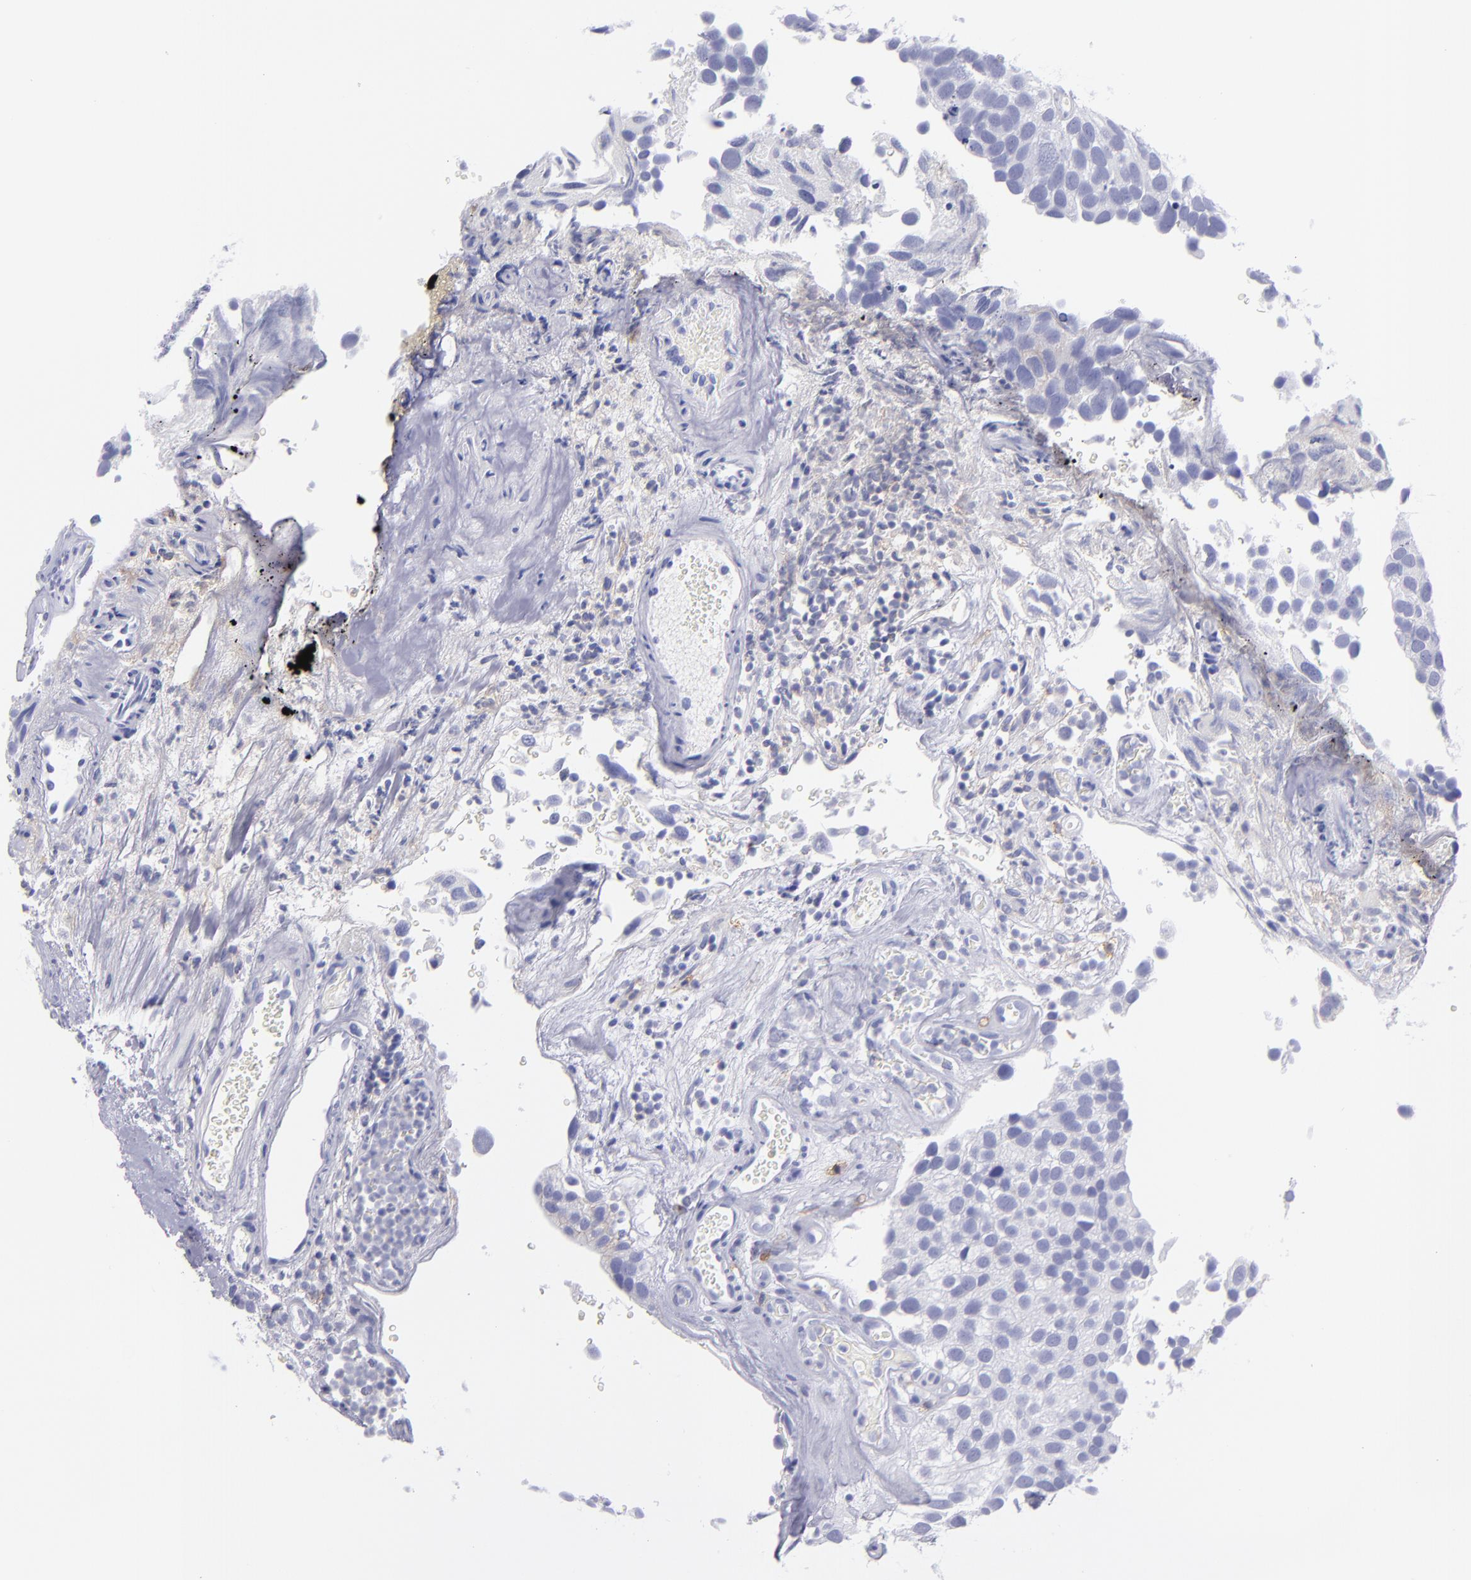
{"staining": {"intensity": "negative", "quantity": "none", "location": "none"}, "tissue": "urothelial cancer", "cell_type": "Tumor cells", "image_type": "cancer", "snomed": [{"axis": "morphology", "description": "Urothelial carcinoma, High grade"}, {"axis": "topography", "description": "Urinary bladder"}], "caption": "Tumor cells are negative for brown protein staining in urothelial carcinoma (high-grade).", "gene": "CD82", "patient": {"sex": "male", "age": 72}}